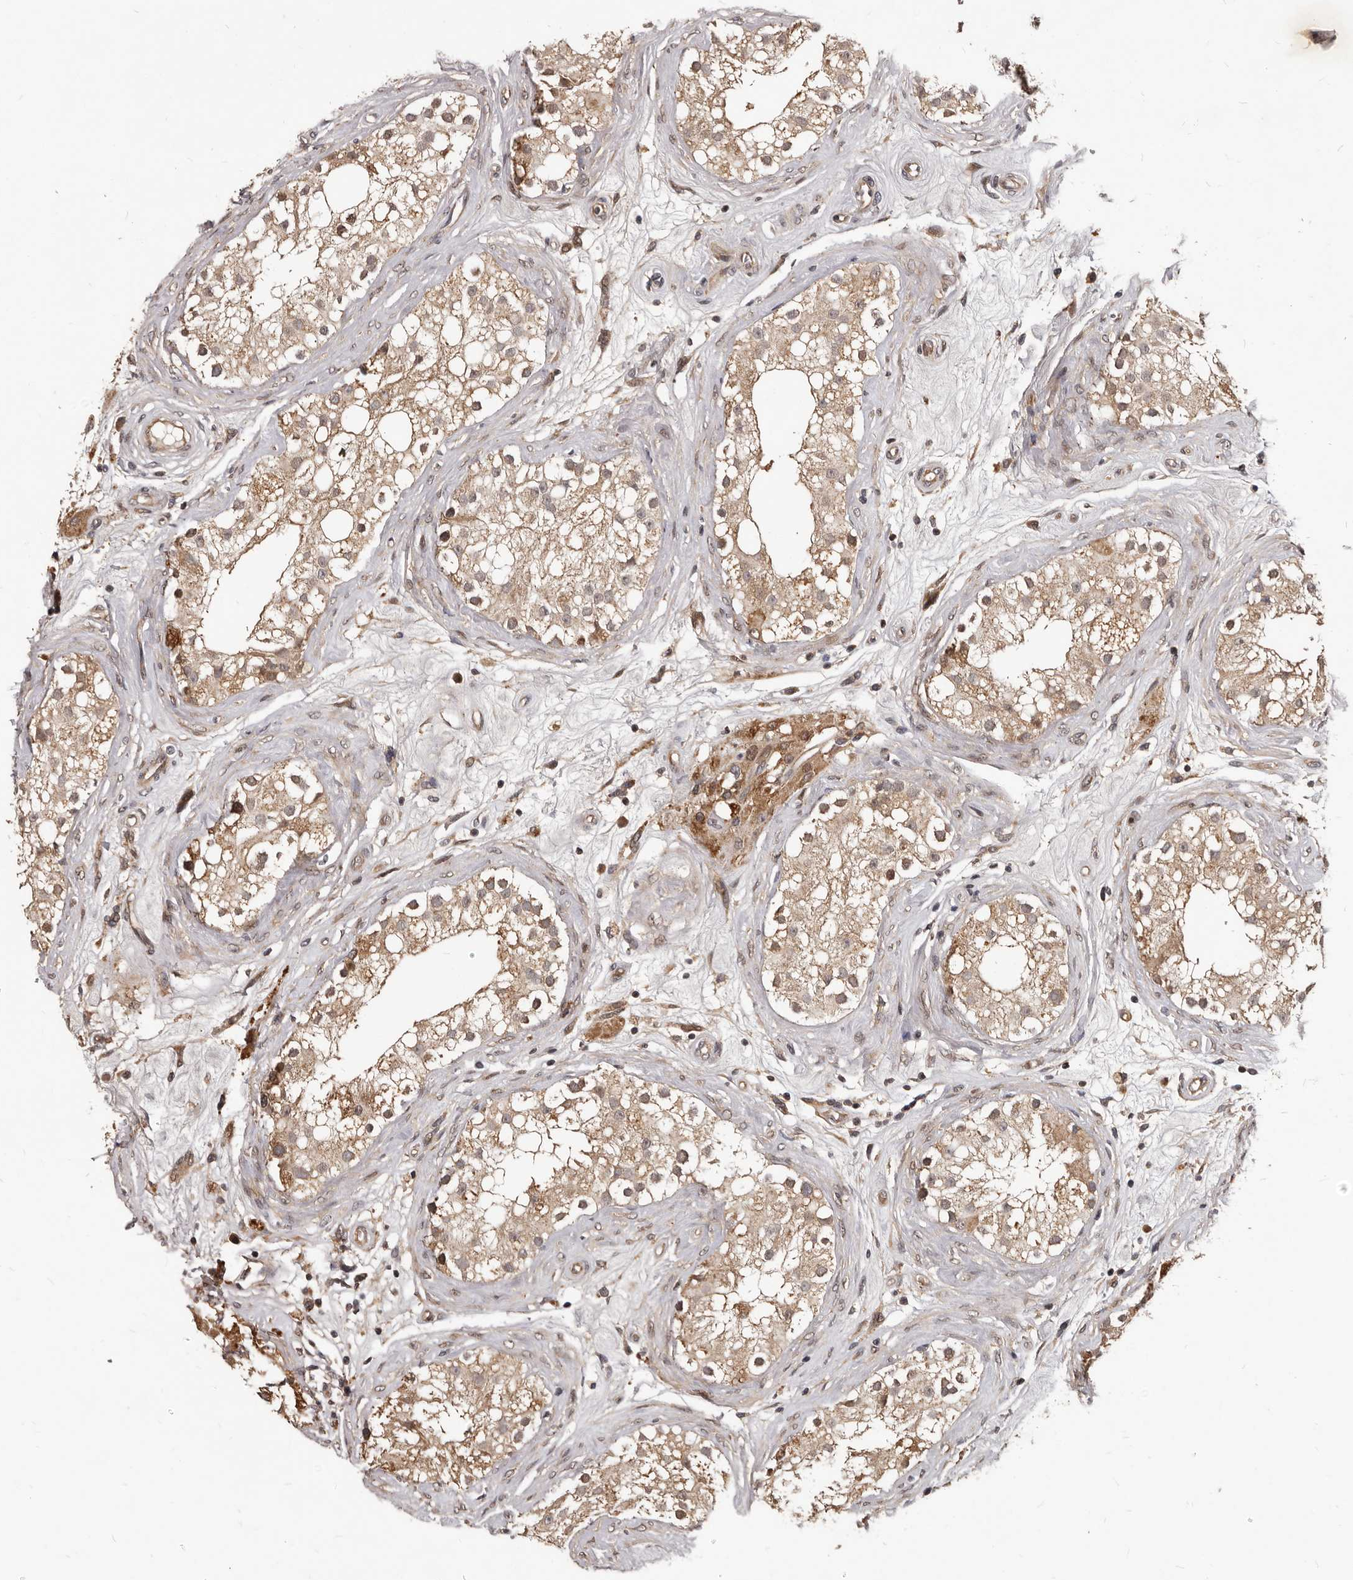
{"staining": {"intensity": "moderate", "quantity": ">75%", "location": "cytoplasmic/membranous,nuclear"}, "tissue": "testis", "cell_type": "Cells in seminiferous ducts", "image_type": "normal", "snomed": [{"axis": "morphology", "description": "Normal tissue, NOS"}, {"axis": "topography", "description": "Testis"}], "caption": "A high-resolution micrograph shows immunohistochemistry (IHC) staining of benign testis, which reveals moderate cytoplasmic/membranous,nuclear expression in about >75% of cells in seminiferous ducts.", "gene": "GABPB2", "patient": {"sex": "male", "age": 84}}